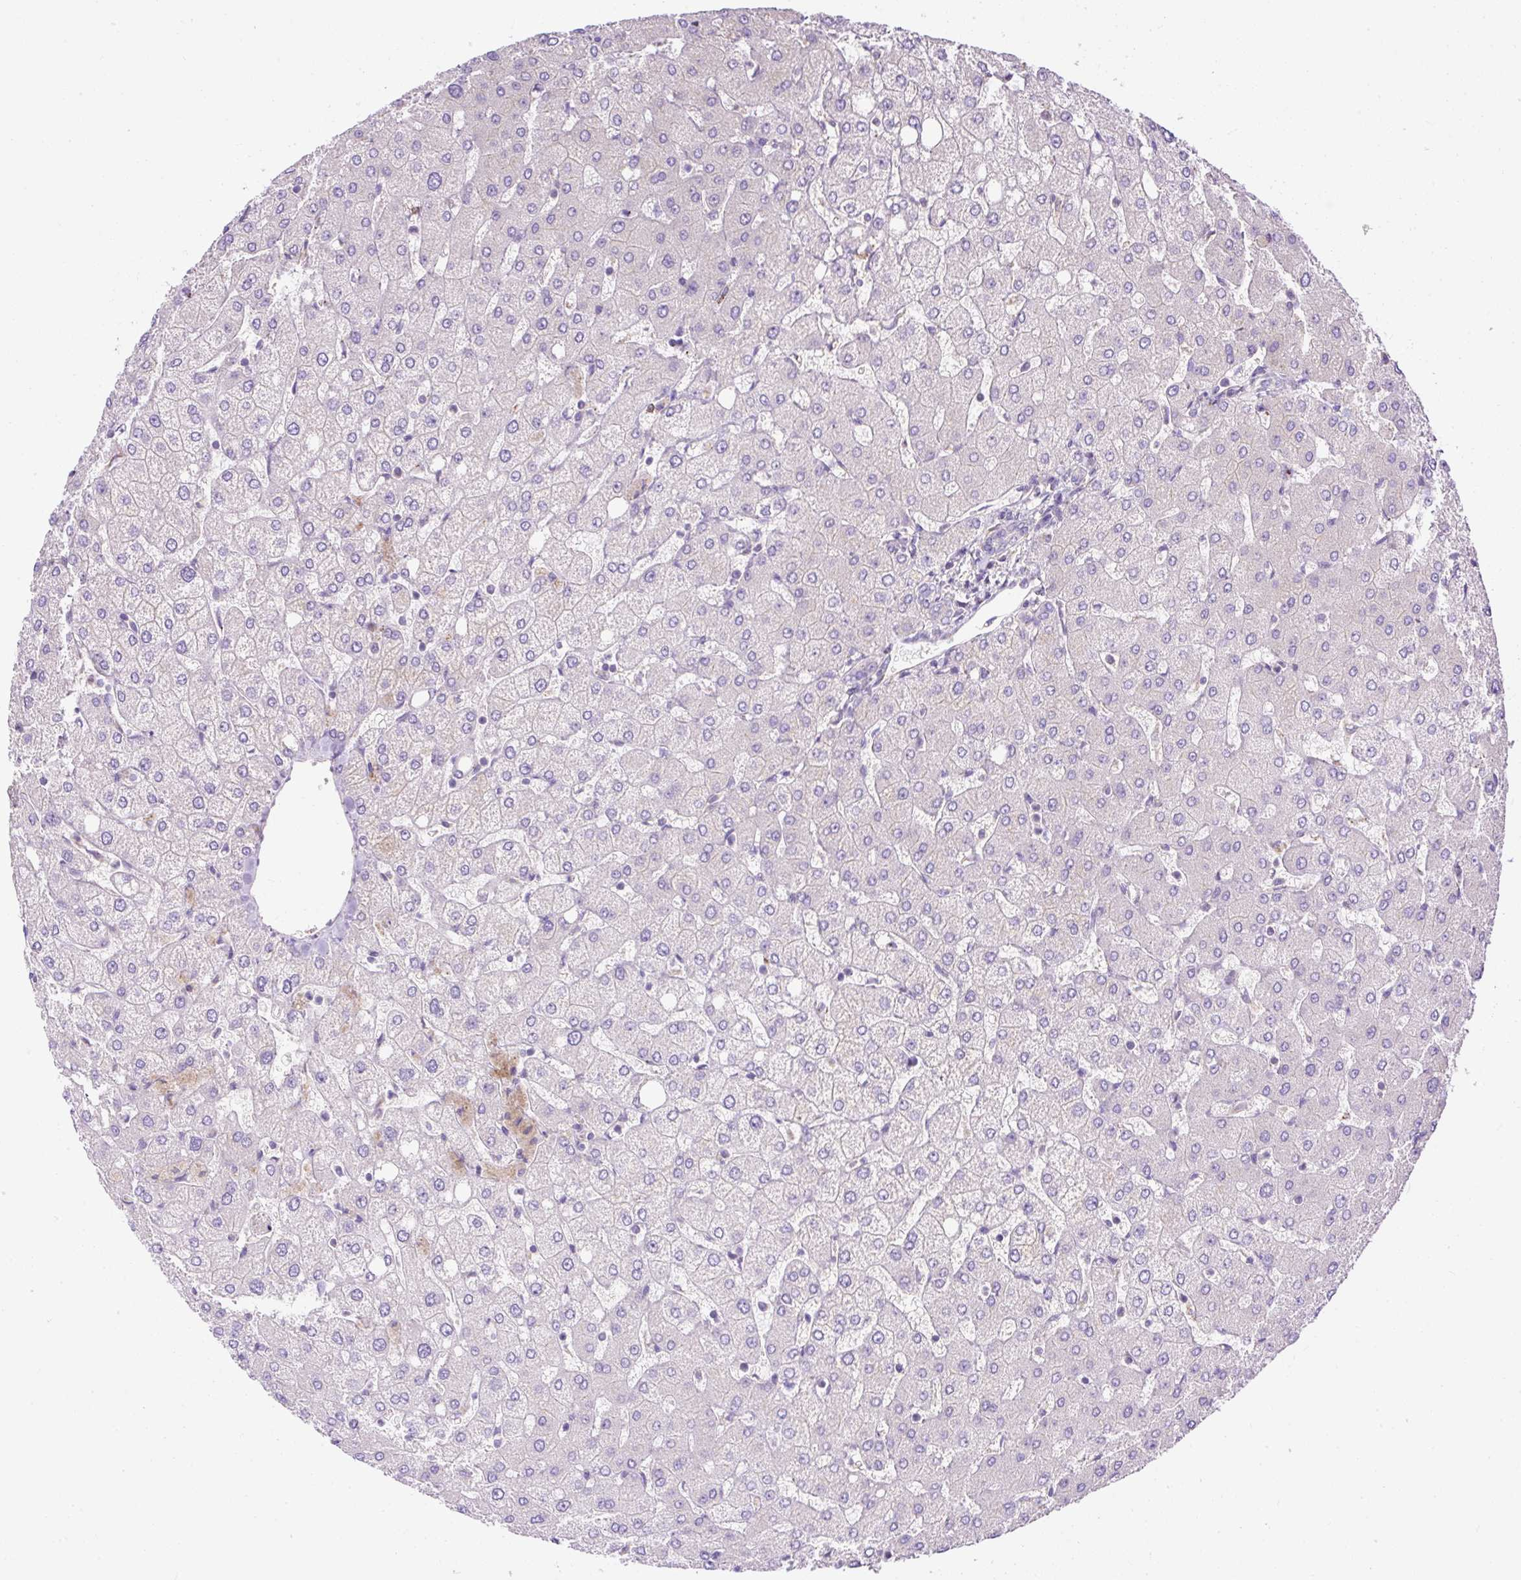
{"staining": {"intensity": "negative", "quantity": "none", "location": "none"}, "tissue": "liver", "cell_type": "Cholangiocytes", "image_type": "normal", "snomed": [{"axis": "morphology", "description": "Normal tissue, NOS"}, {"axis": "topography", "description": "Liver"}], "caption": "Cholangiocytes are negative for protein expression in normal human liver. (DAB (3,3'-diaminobenzidine) immunohistochemistry visualized using brightfield microscopy, high magnification).", "gene": "CFAP47", "patient": {"sex": "female", "age": 54}}